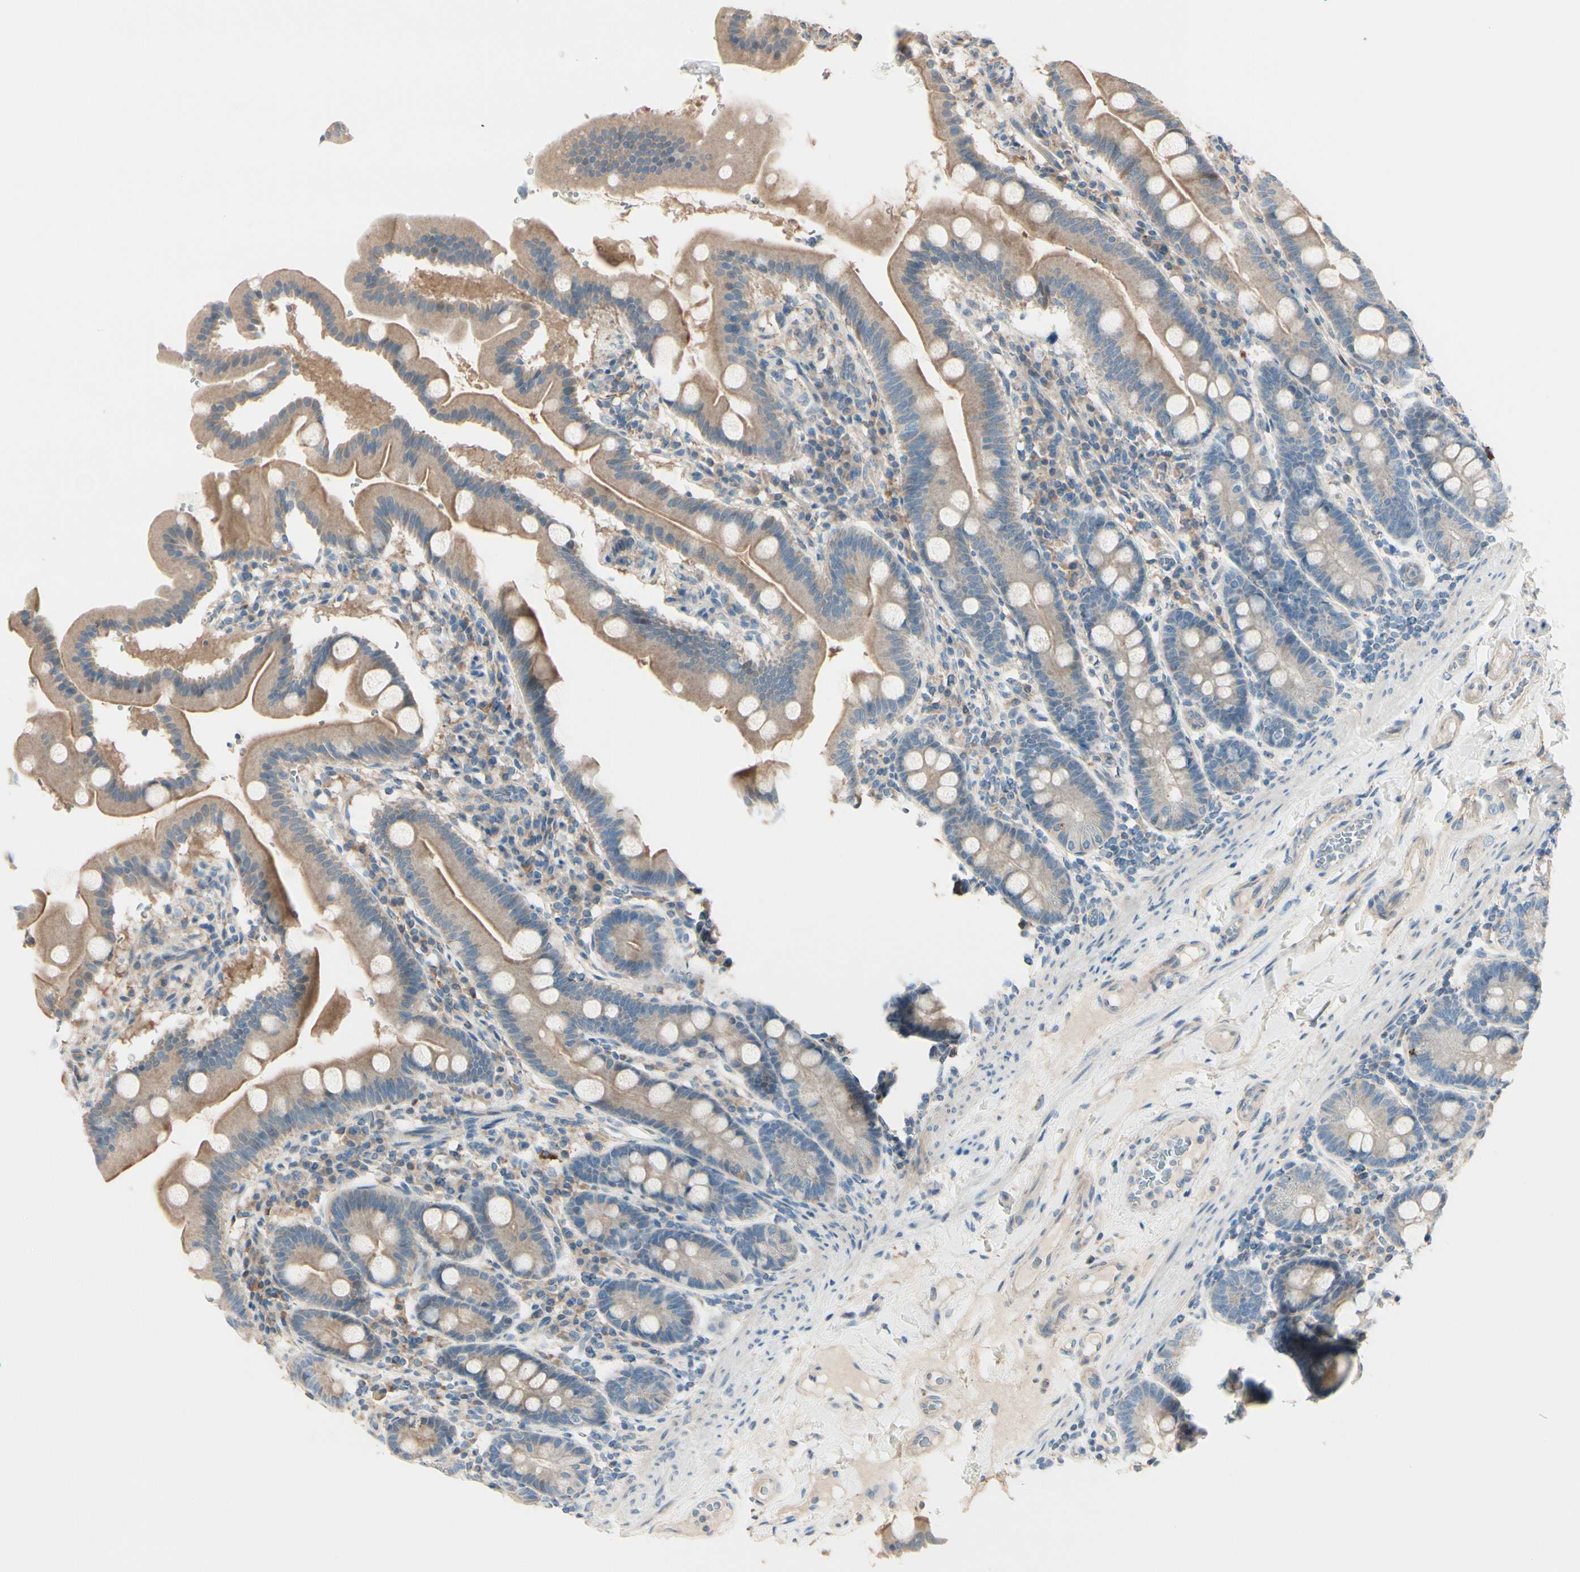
{"staining": {"intensity": "moderate", "quantity": ">75%", "location": "cytoplasmic/membranous"}, "tissue": "duodenum", "cell_type": "Glandular cells", "image_type": "normal", "snomed": [{"axis": "morphology", "description": "Normal tissue, NOS"}, {"axis": "topography", "description": "Duodenum"}], "caption": "Immunohistochemistry (IHC) histopathology image of unremarkable human duodenum stained for a protein (brown), which demonstrates medium levels of moderate cytoplasmic/membranous positivity in about >75% of glandular cells.", "gene": "EPHA3", "patient": {"sex": "male", "age": 50}}